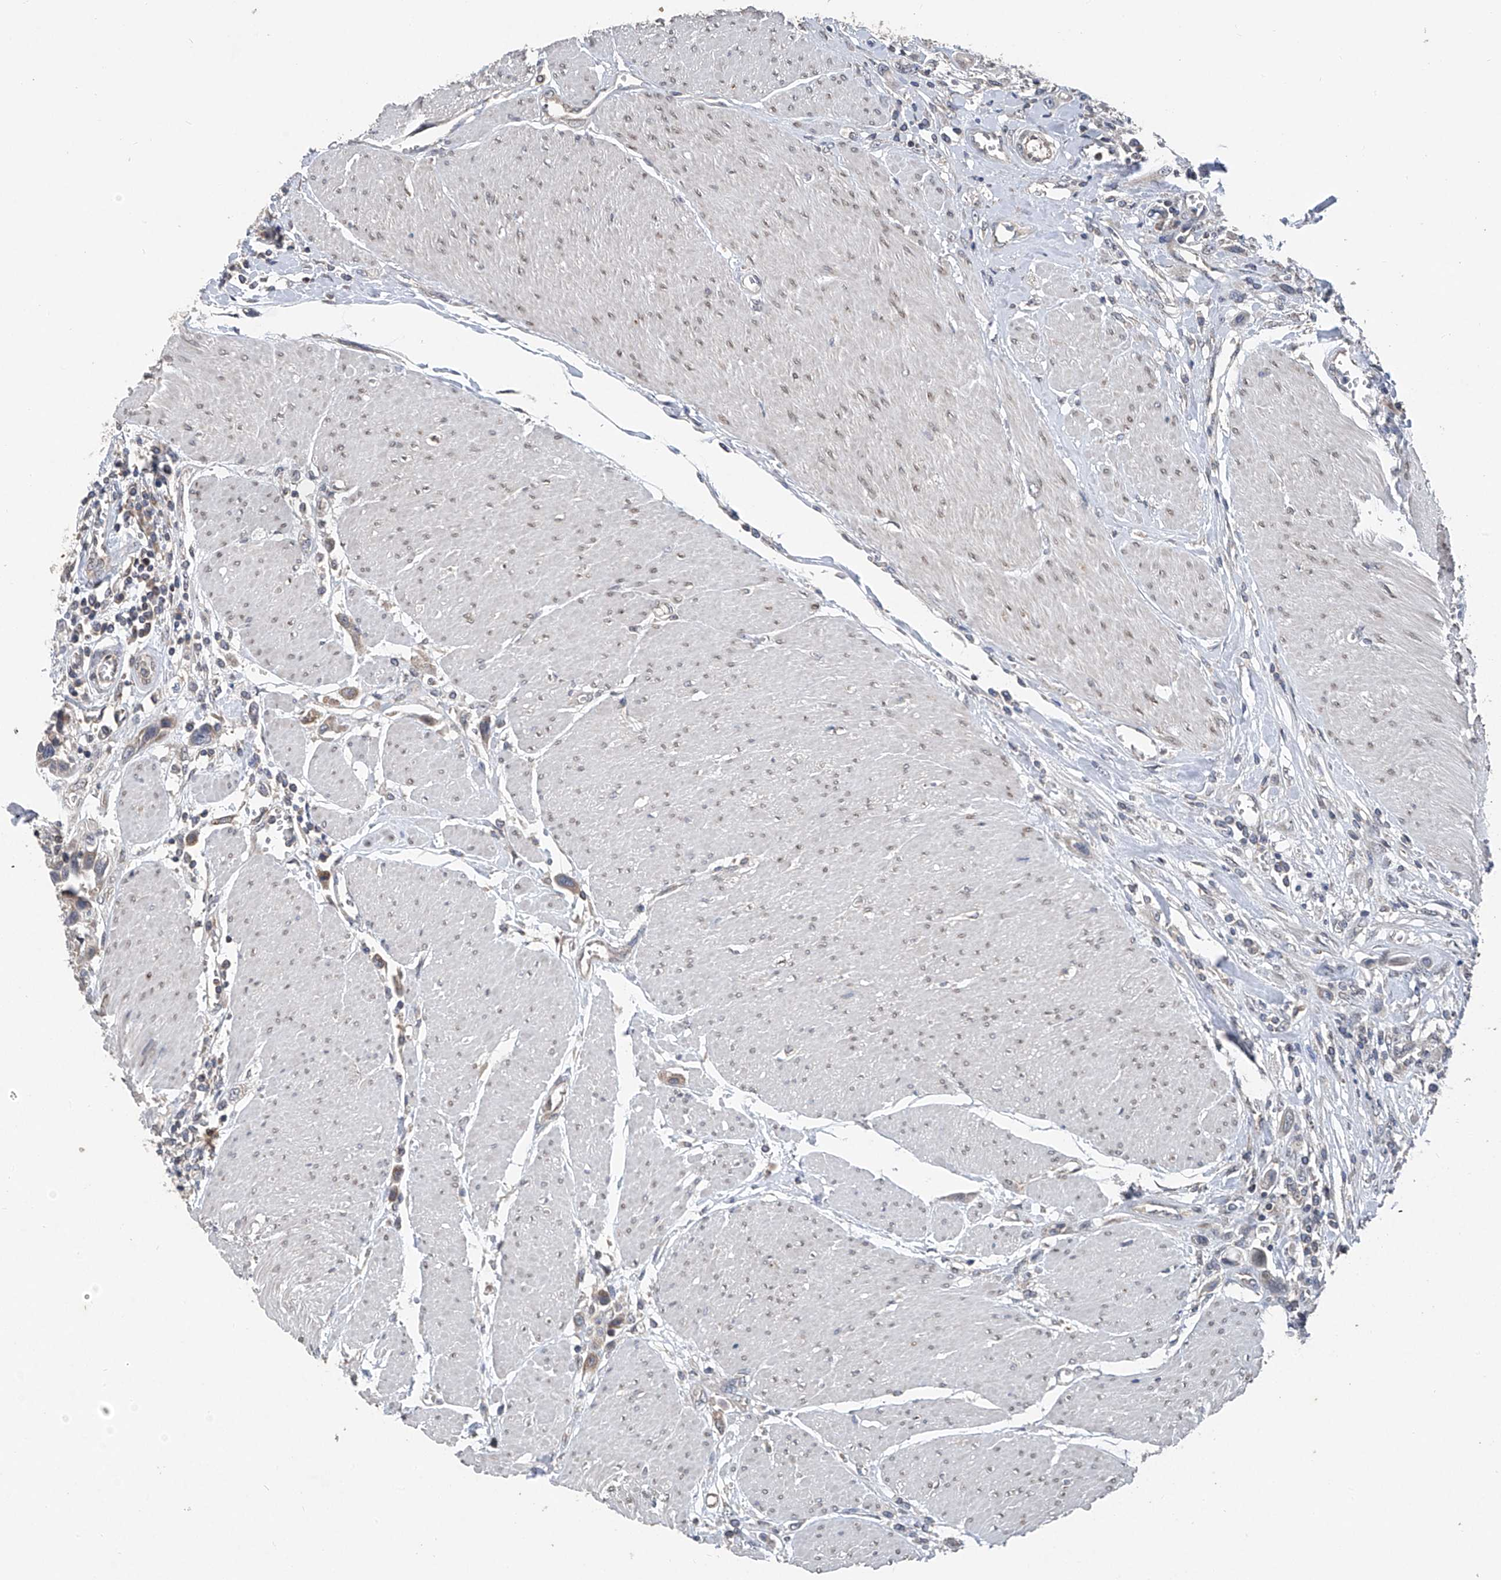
{"staining": {"intensity": "negative", "quantity": "none", "location": "none"}, "tissue": "urothelial cancer", "cell_type": "Tumor cells", "image_type": "cancer", "snomed": [{"axis": "morphology", "description": "Urothelial carcinoma, High grade"}, {"axis": "topography", "description": "Urinary bladder"}], "caption": "Tumor cells show no significant staining in urothelial cancer.", "gene": "BCKDHB", "patient": {"sex": "male", "age": 50}}